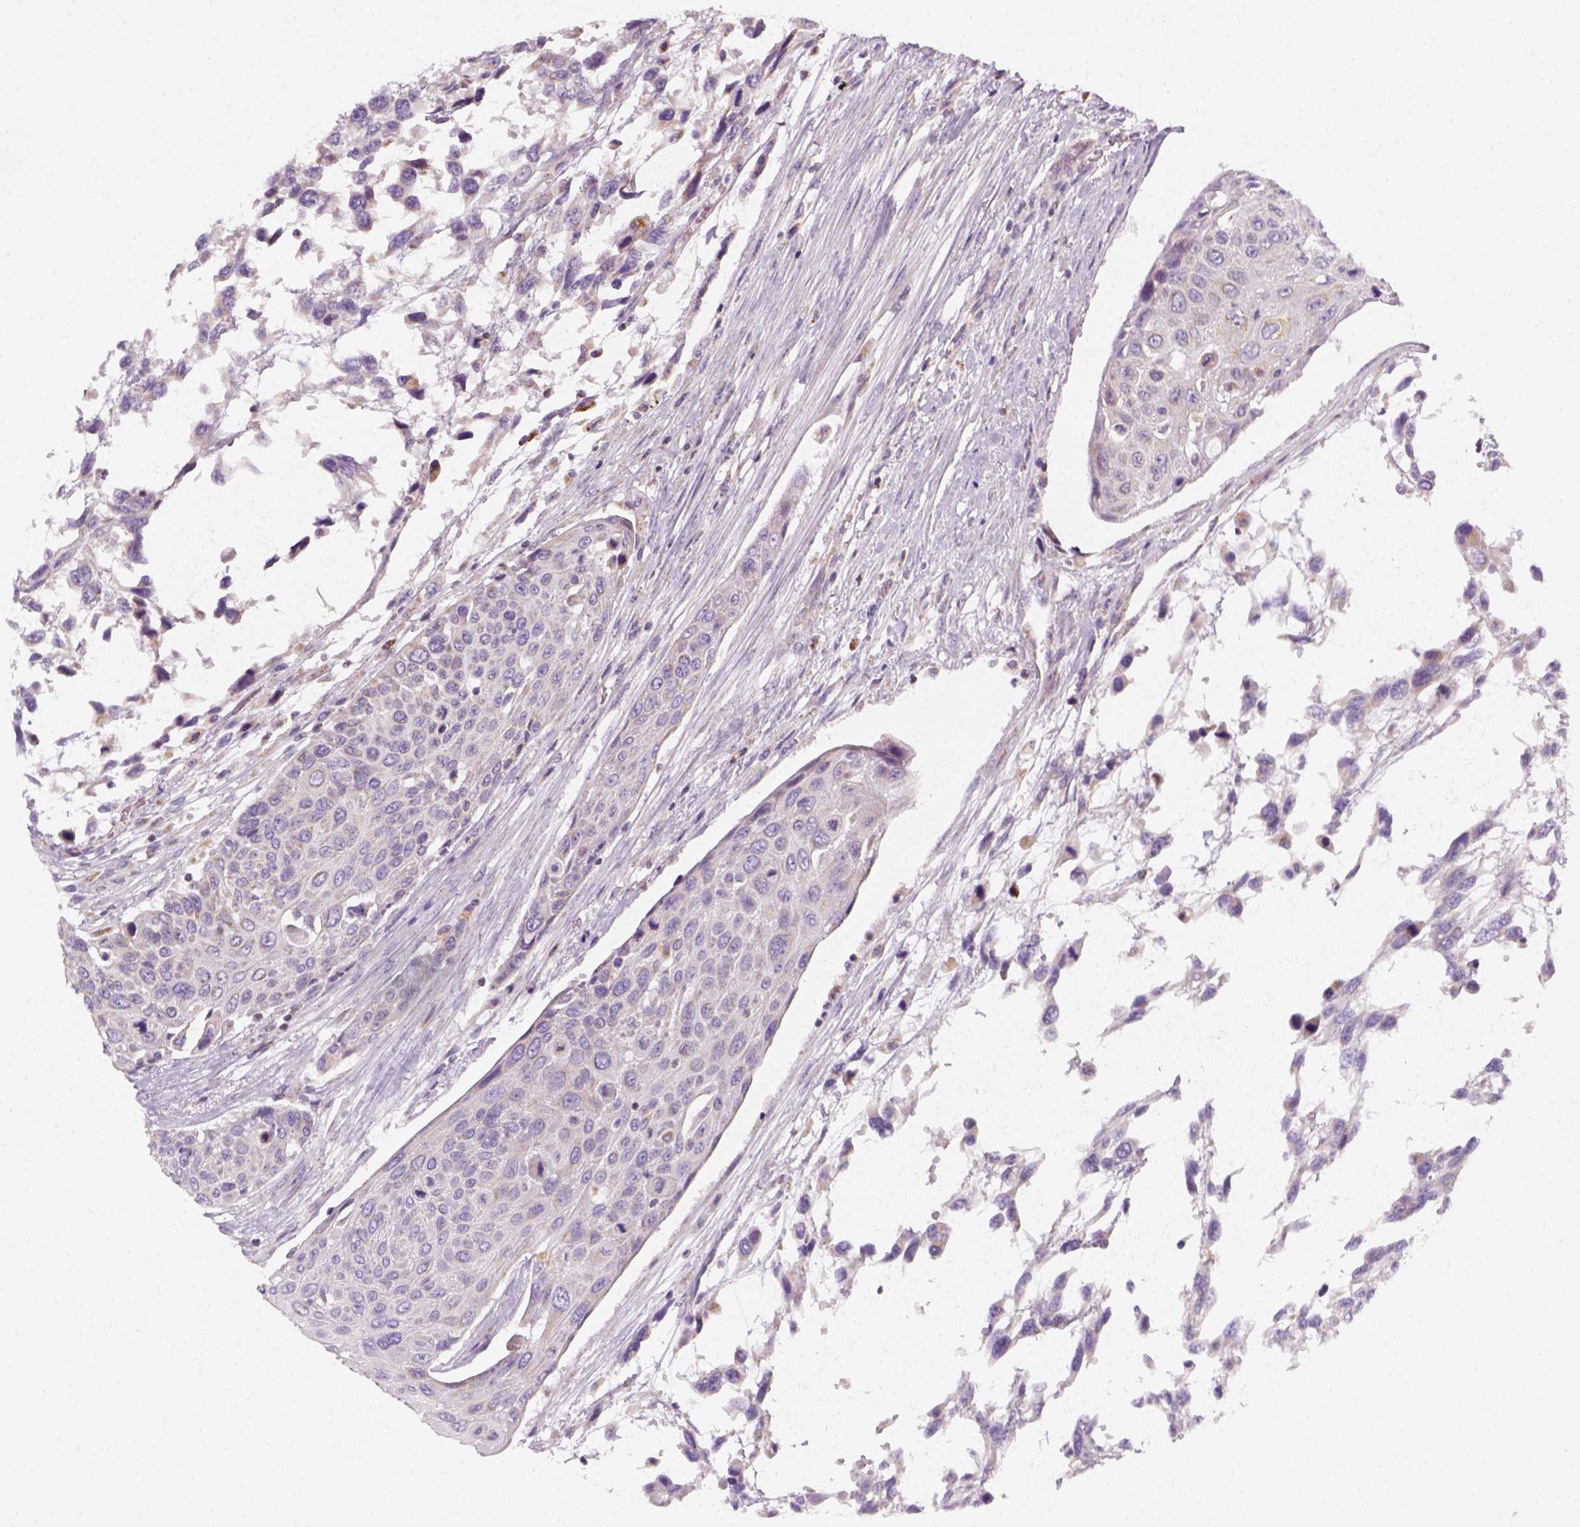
{"staining": {"intensity": "negative", "quantity": "none", "location": "none"}, "tissue": "urothelial cancer", "cell_type": "Tumor cells", "image_type": "cancer", "snomed": [{"axis": "morphology", "description": "Urothelial carcinoma, High grade"}, {"axis": "topography", "description": "Urinary bladder"}], "caption": "The IHC micrograph has no significant expression in tumor cells of urothelial cancer tissue.", "gene": "AWAT2", "patient": {"sex": "female", "age": 70}}